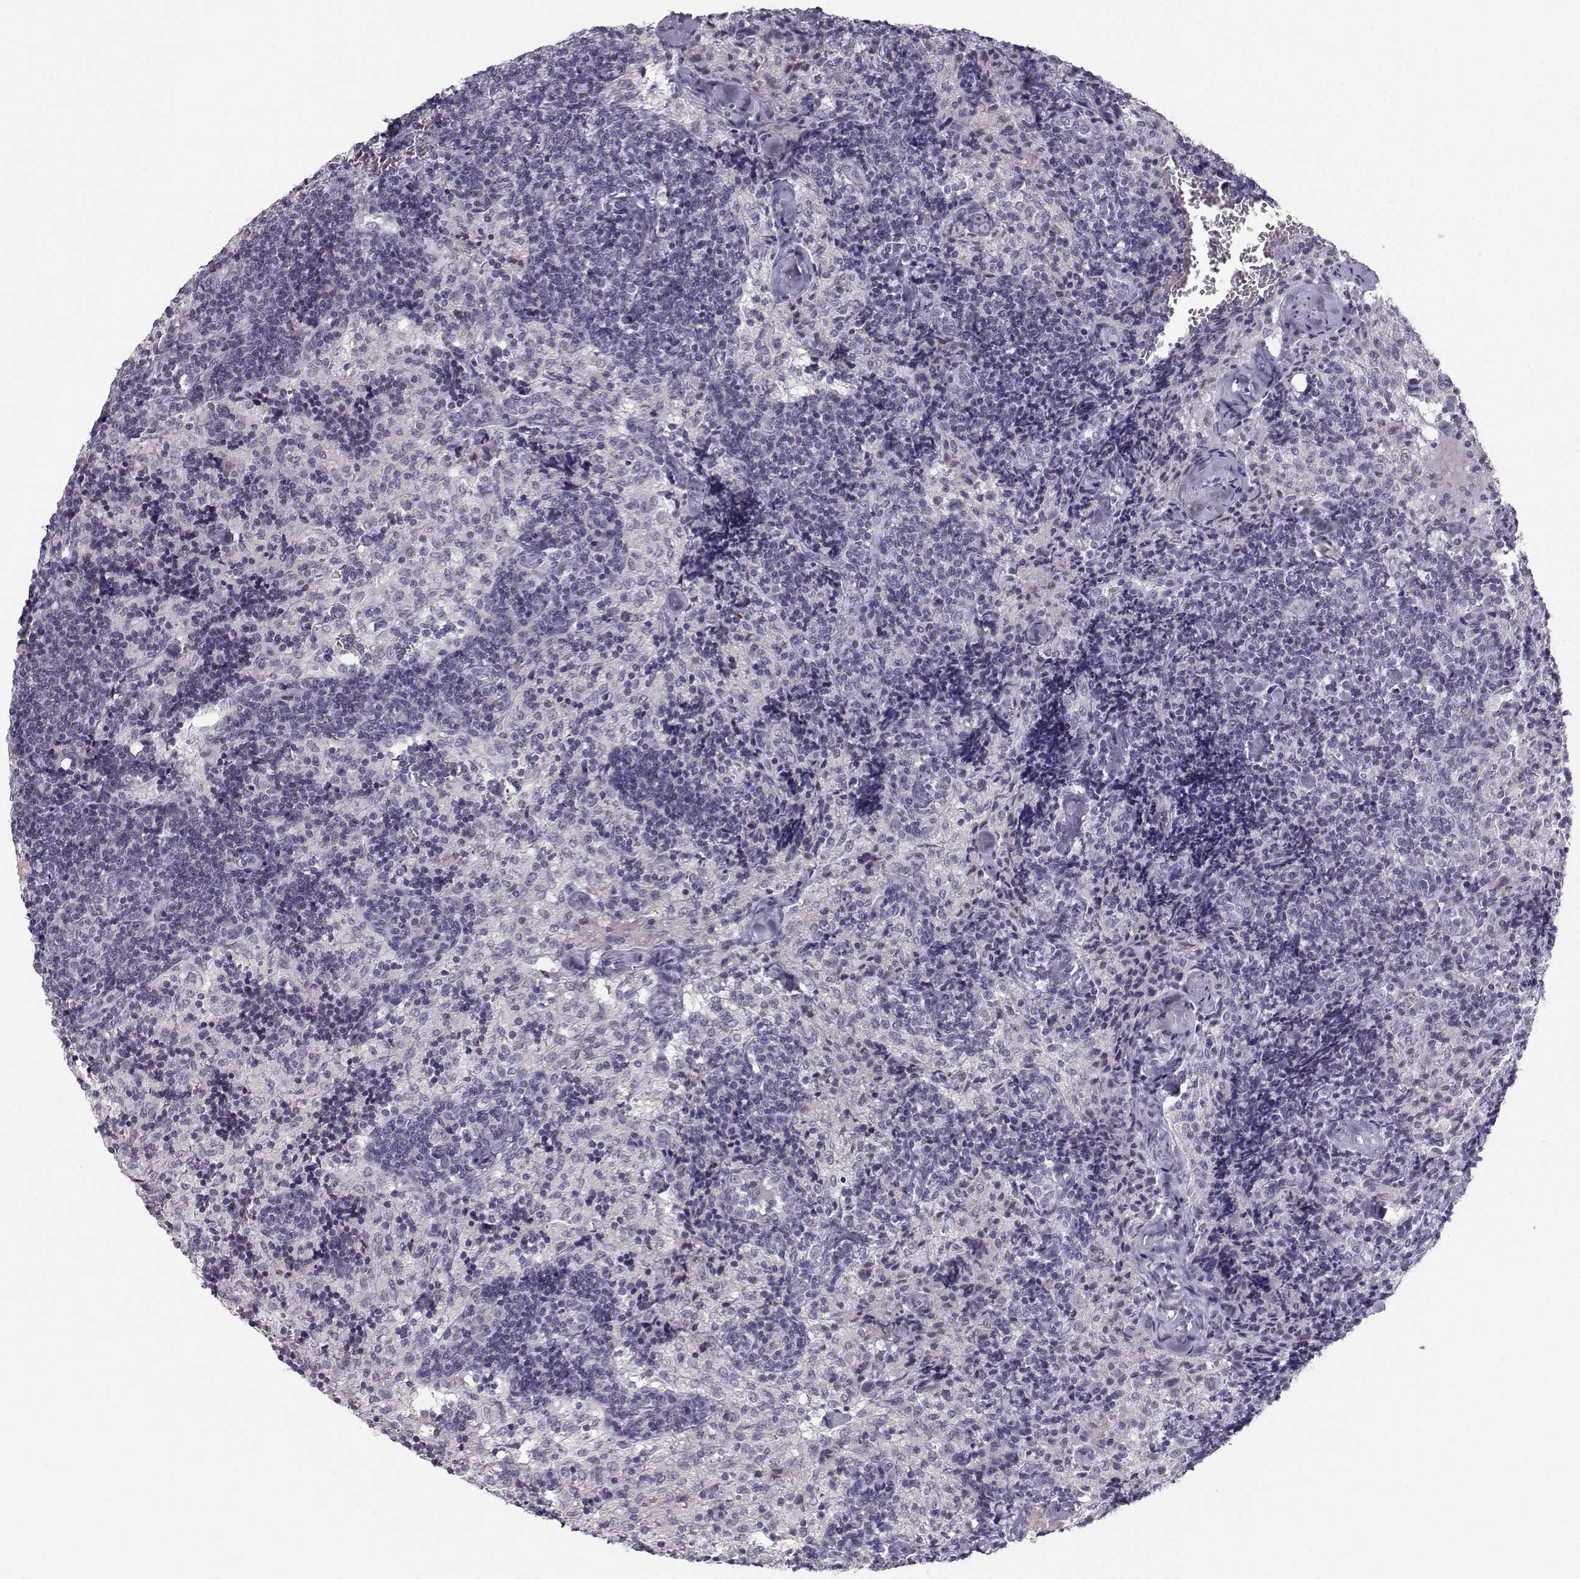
{"staining": {"intensity": "negative", "quantity": "none", "location": "none"}, "tissue": "lymph node", "cell_type": "Germinal center cells", "image_type": "normal", "snomed": [{"axis": "morphology", "description": "Normal tissue, NOS"}, {"axis": "topography", "description": "Lymph node"}], "caption": "Immunohistochemistry of unremarkable human lymph node displays no positivity in germinal center cells. (DAB IHC with hematoxylin counter stain).", "gene": "CASR", "patient": {"sex": "female", "age": 52}}